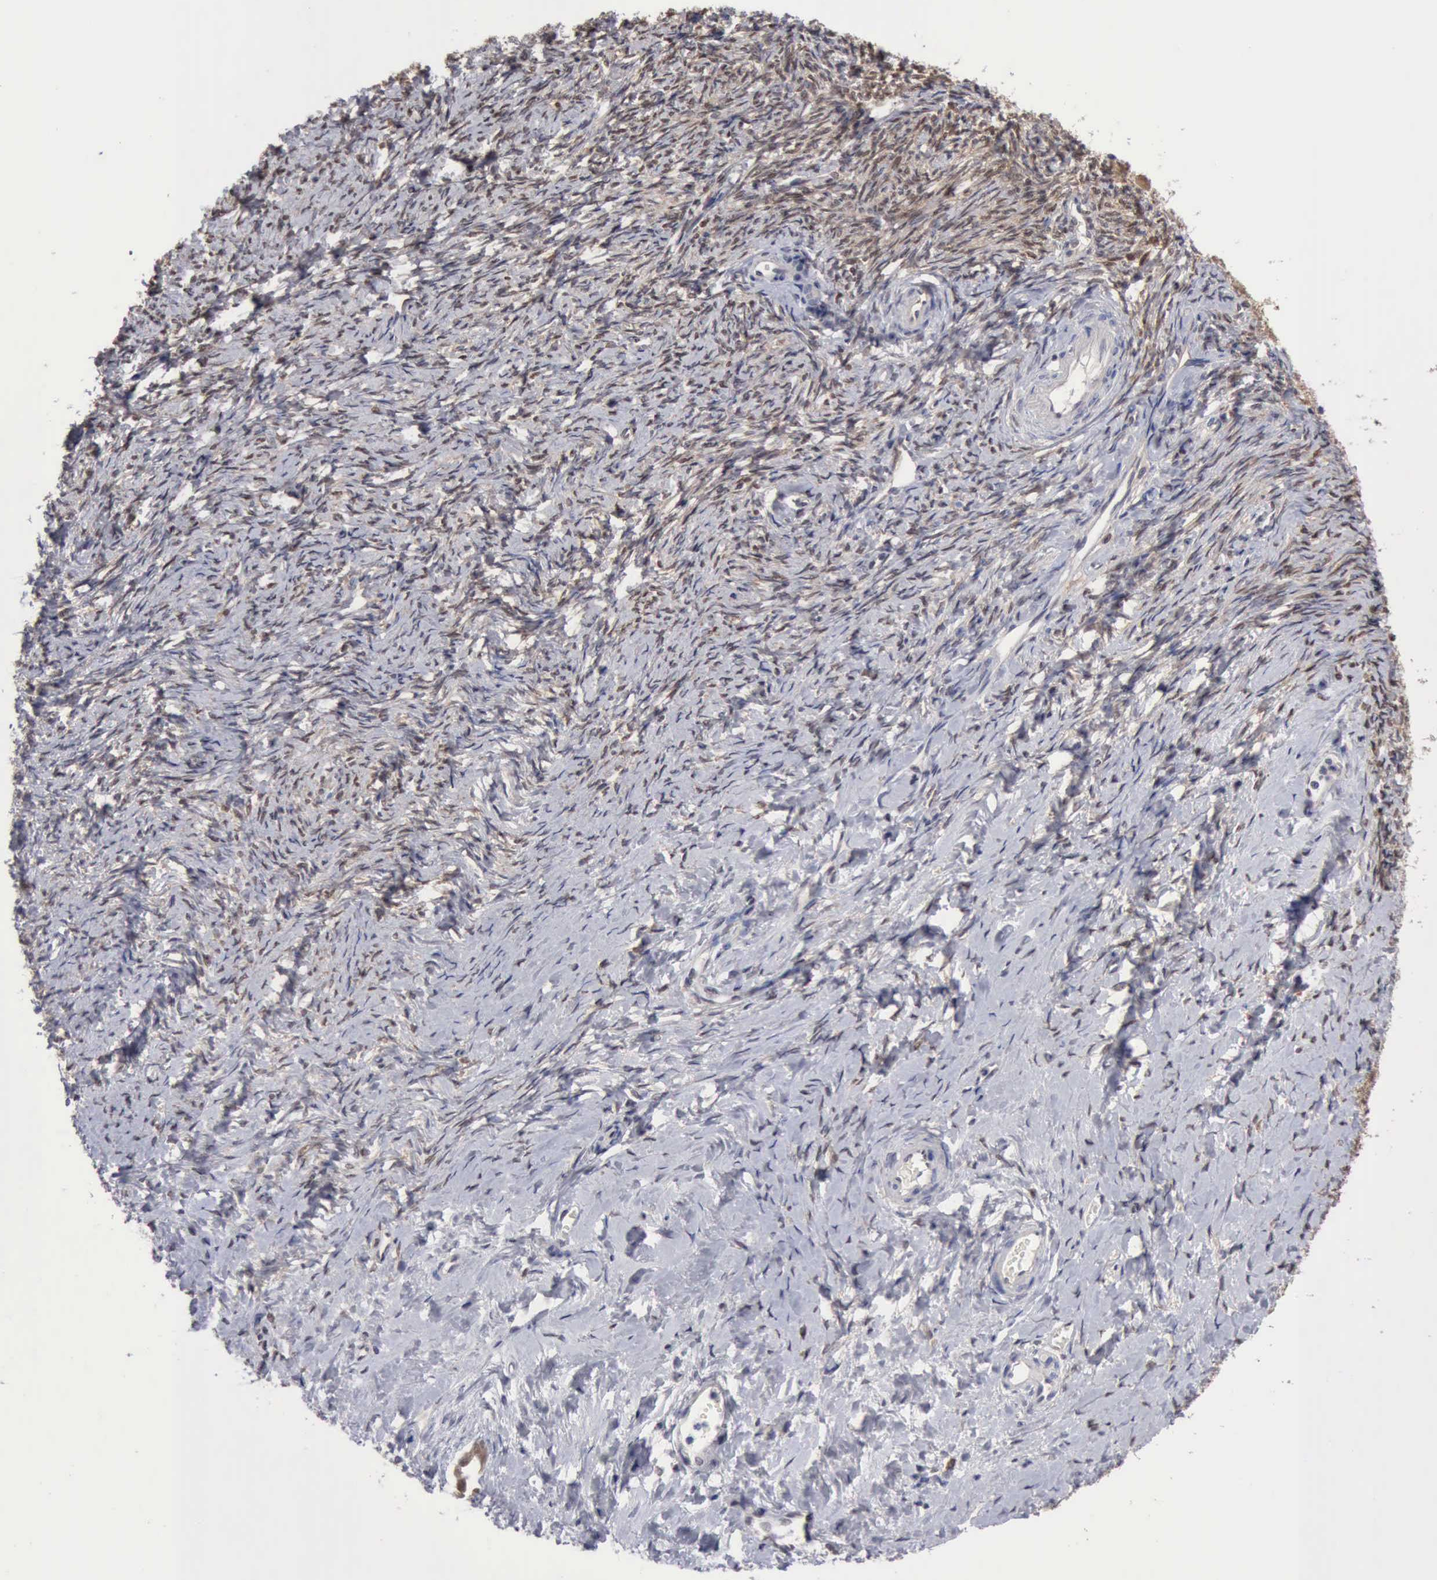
{"staining": {"intensity": "moderate", "quantity": ">75%", "location": "cytoplasmic/membranous,nuclear"}, "tissue": "ovarian cancer", "cell_type": "Tumor cells", "image_type": "cancer", "snomed": [{"axis": "morphology", "description": "Normal tissue, NOS"}, {"axis": "morphology", "description": "Cystadenocarcinoma, serous, NOS"}, {"axis": "topography", "description": "Ovary"}], "caption": "Ovarian cancer stained with a brown dye reveals moderate cytoplasmic/membranous and nuclear positive expression in approximately >75% of tumor cells.", "gene": "PTGR2", "patient": {"sex": "female", "age": 62}}